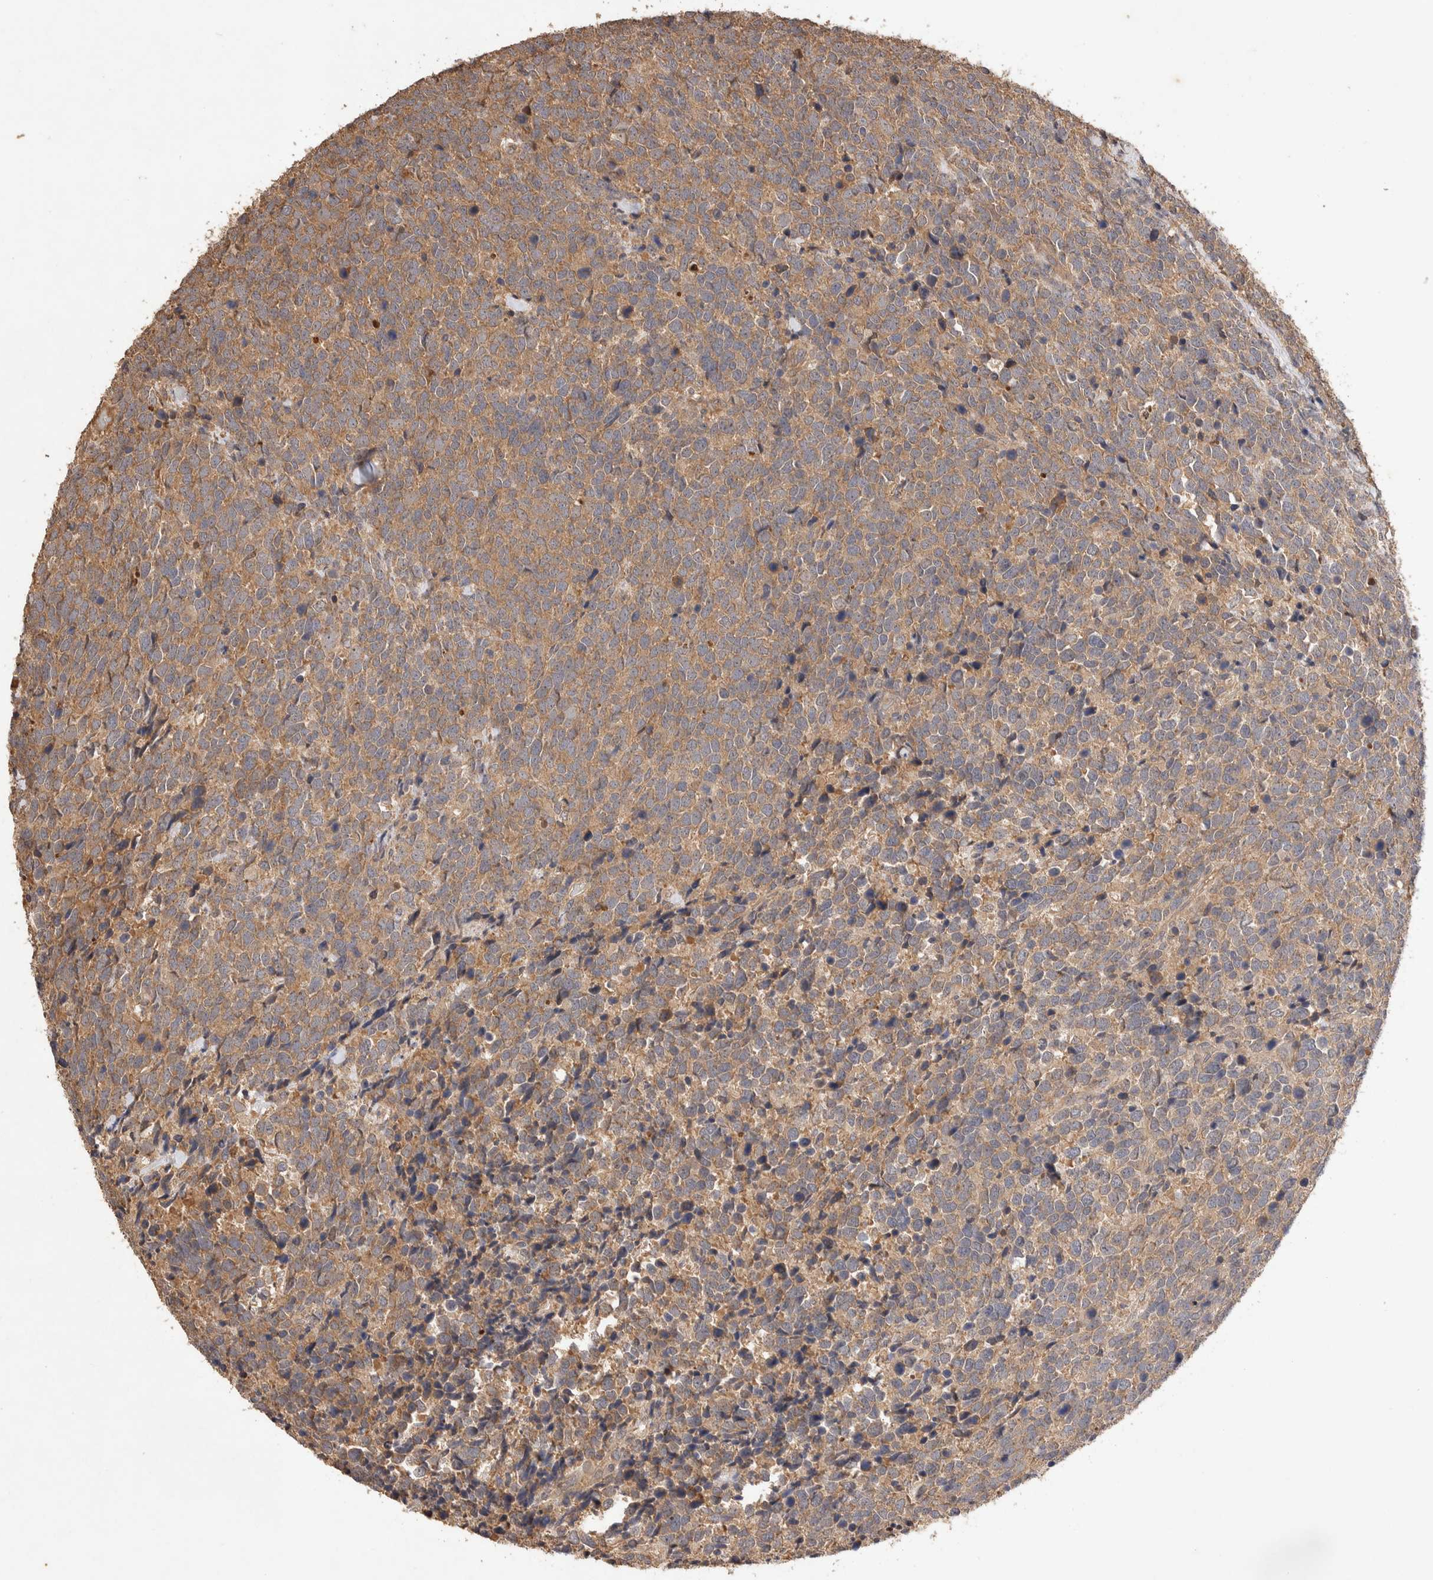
{"staining": {"intensity": "moderate", "quantity": ">75%", "location": "cytoplasmic/membranous"}, "tissue": "urothelial cancer", "cell_type": "Tumor cells", "image_type": "cancer", "snomed": [{"axis": "morphology", "description": "Urothelial carcinoma, High grade"}, {"axis": "topography", "description": "Urinary bladder"}], "caption": "Protein expression analysis of human urothelial cancer reveals moderate cytoplasmic/membranous expression in approximately >75% of tumor cells. (DAB IHC, brown staining for protein, blue staining for nuclei).", "gene": "NSMAF", "patient": {"sex": "female", "age": 82}}